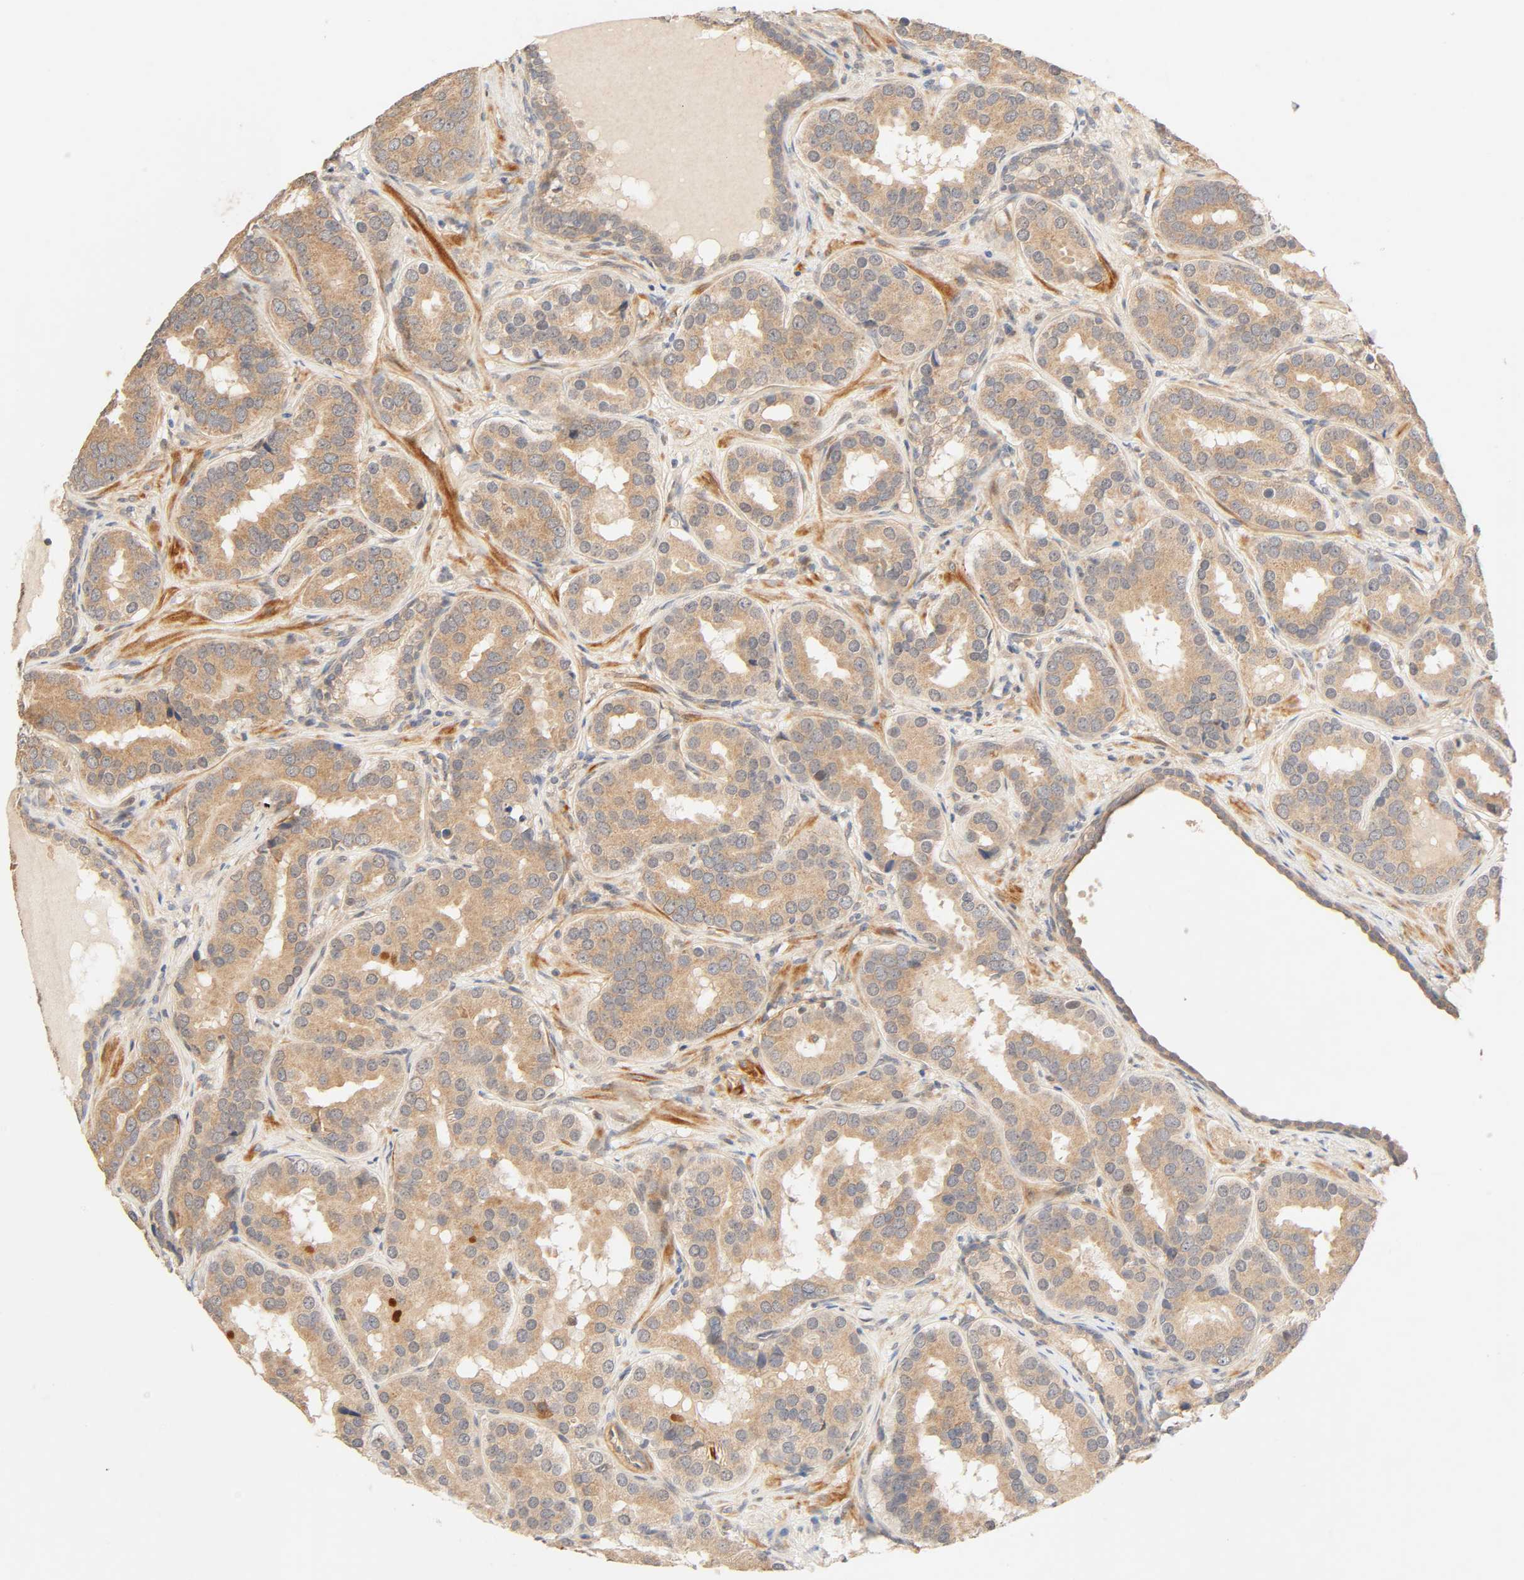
{"staining": {"intensity": "moderate", "quantity": ">75%", "location": "cytoplasmic/membranous"}, "tissue": "prostate cancer", "cell_type": "Tumor cells", "image_type": "cancer", "snomed": [{"axis": "morphology", "description": "Adenocarcinoma, Low grade"}, {"axis": "topography", "description": "Prostate"}], "caption": "Protein expression by immunohistochemistry (IHC) exhibits moderate cytoplasmic/membranous positivity in approximately >75% of tumor cells in prostate cancer (adenocarcinoma (low-grade)). (DAB (3,3'-diaminobenzidine) IHC, brown staining for protein, blue staining for nuclei).", "gene": "CACNA1G", "patient": {"sex": "male", "age": 59}}